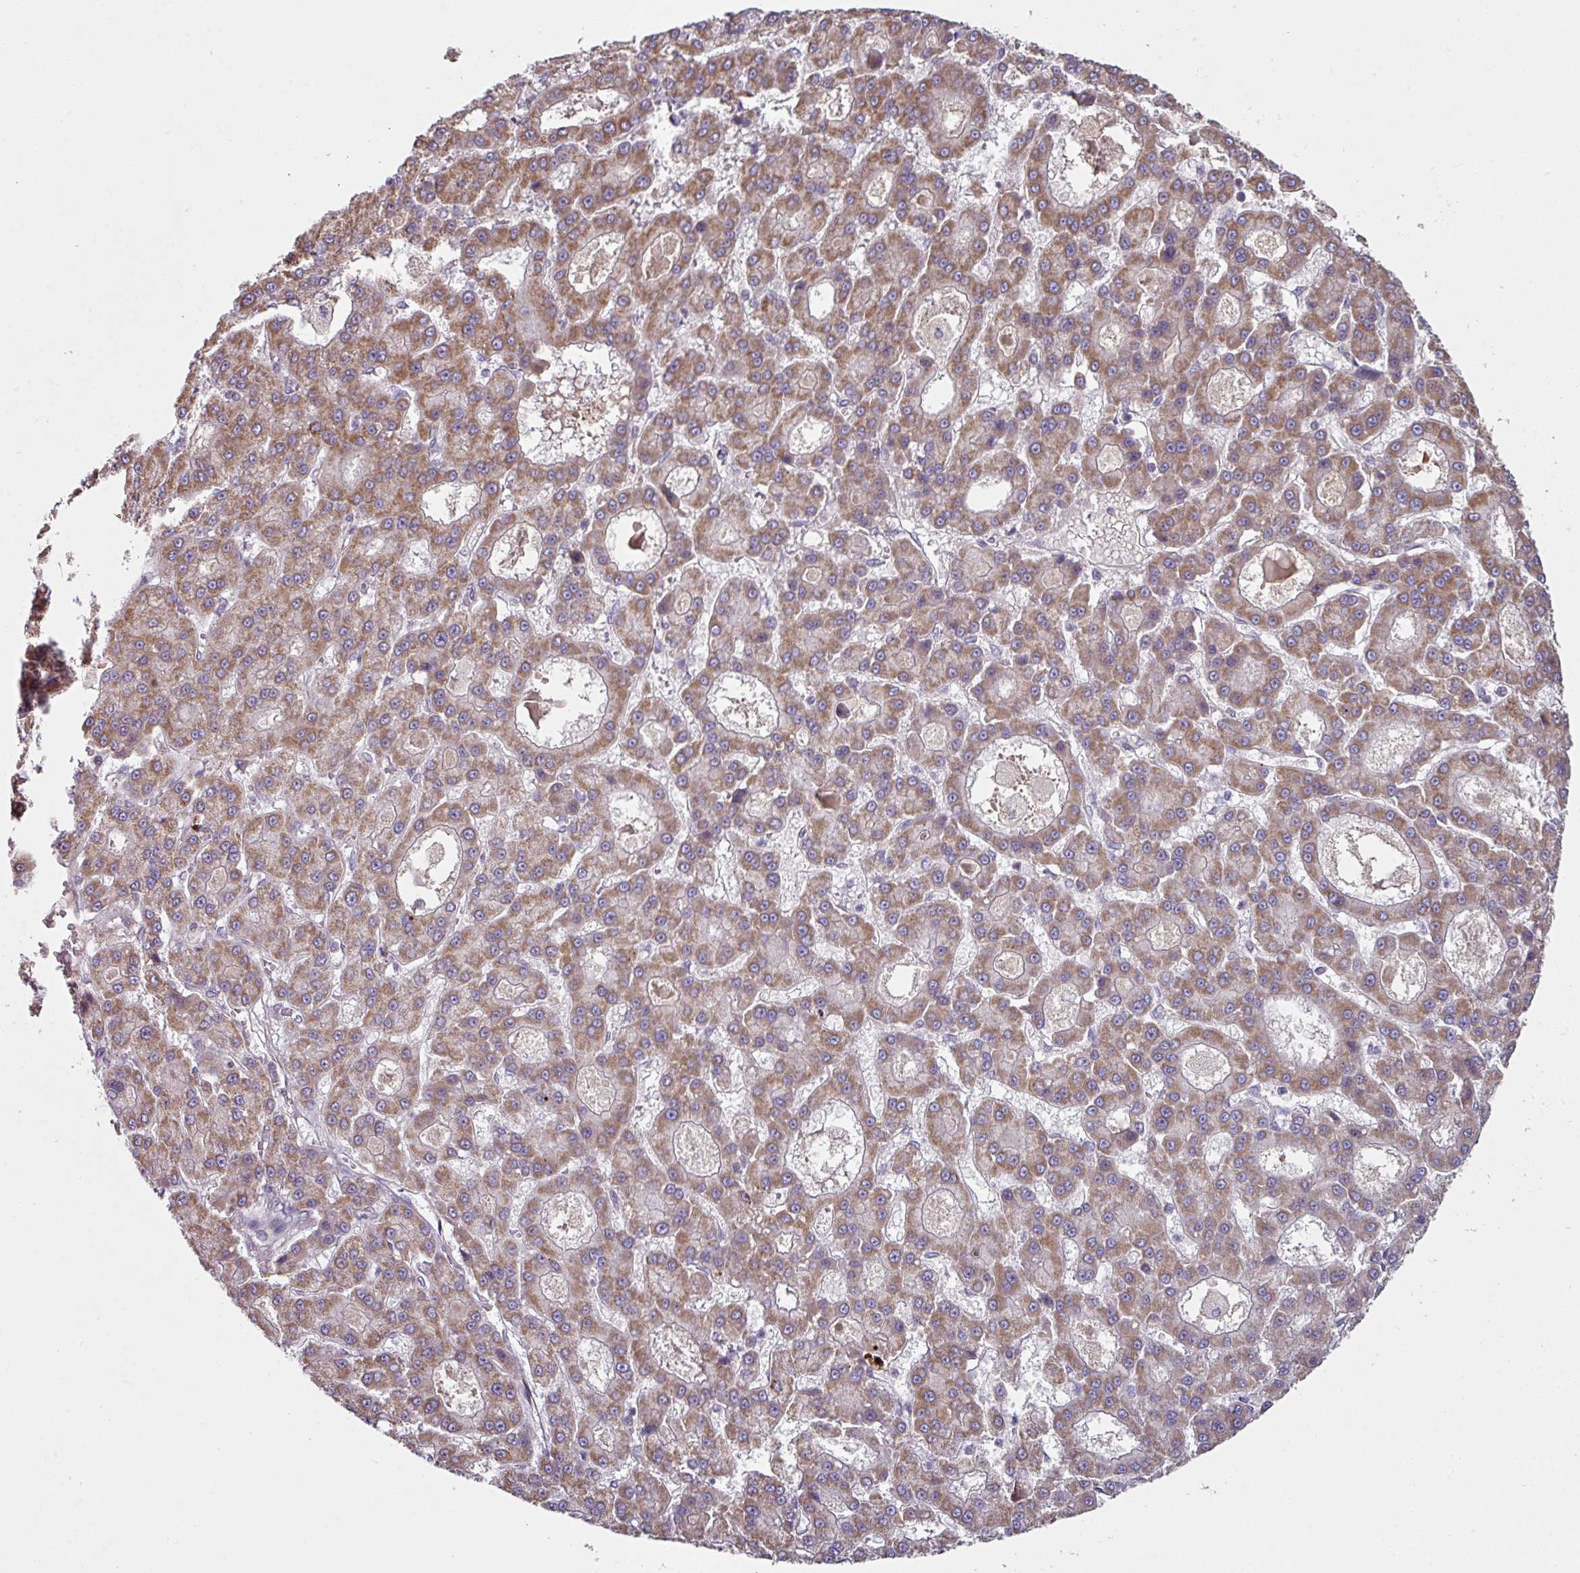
{"staining": {"intensity": "moderate", "quantity": ">75%", "location": "cytoplasmic/membranous"}, "tissue": "liver cancer", "cell_type": "Tumor cells", "image_type": "cancer", "snomed": [{"axis": "morphology", "description": "Carcinoma, Hepatocellular, NOS"}, {"axis": "topography", "description": "Liver"}], "caption": "Moderate cytoplasmic/membranous positivity is seen in approximately >75% of tumor cells in liver cancer.", "gene": "LRRC9", "patient": {"sex": "male", "age": 70}}